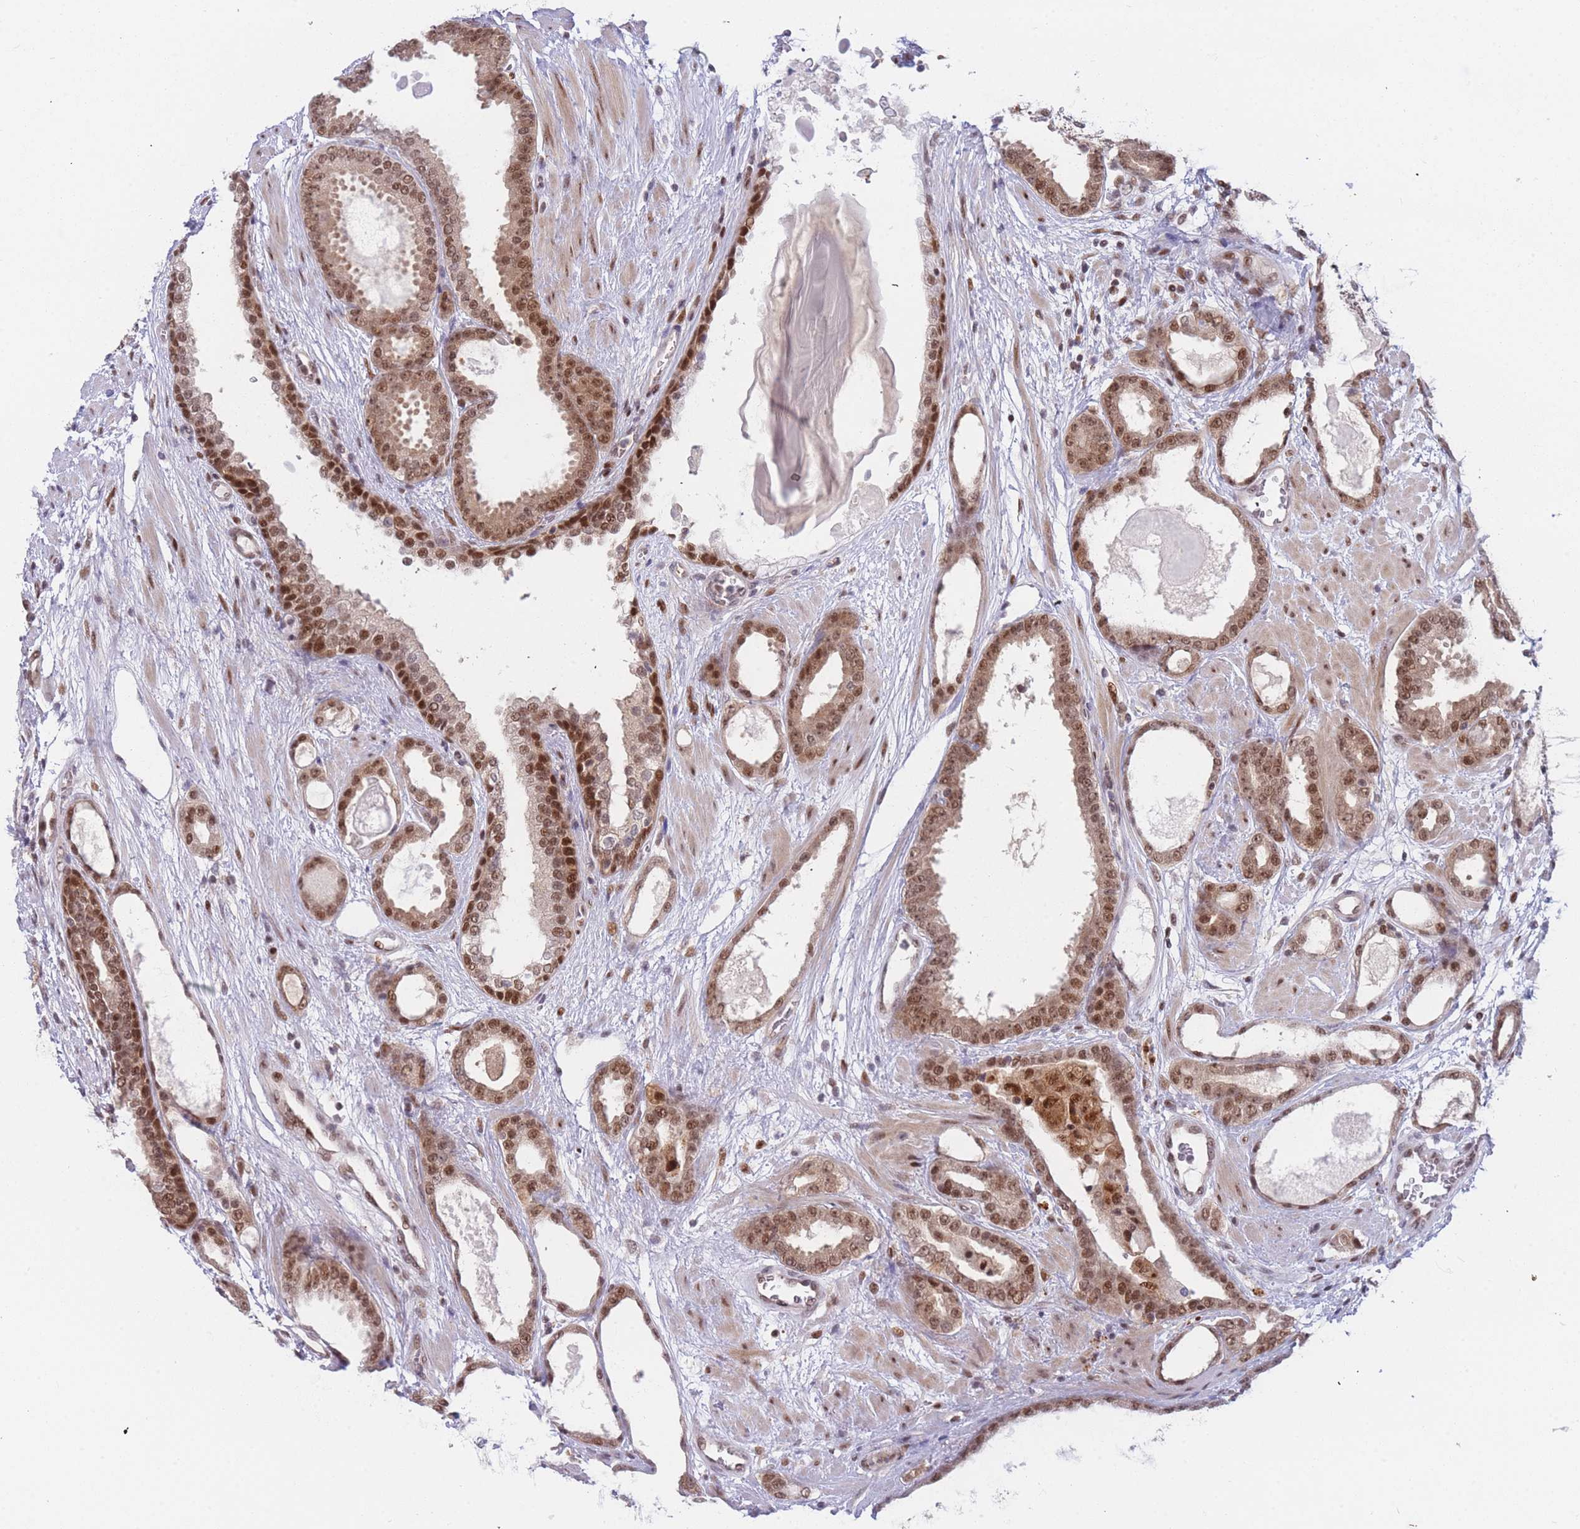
{"staining": {"intensity": "moderate", "quantity": ">75%", "location": "cytoplasmic/membranous,nuclear"}, "tissue": "prostate cancer", "cell_type": "Tumor cells", "image_type": "cancer", "snomed": [{"axis": "morphology", "description": "Adenocarcinoma, High grade"}, {"axis": "topography", "description": "Prostate"}], "caption": "Immunohistochemical staining of prostate cancer demonstrates medium levels of moderate cytoplasmic/membranous and nuclear protein positivity in about >75% of tumor cells.", "gene": "DEAF1", "patient": {"sex": "male", "age": 60}}